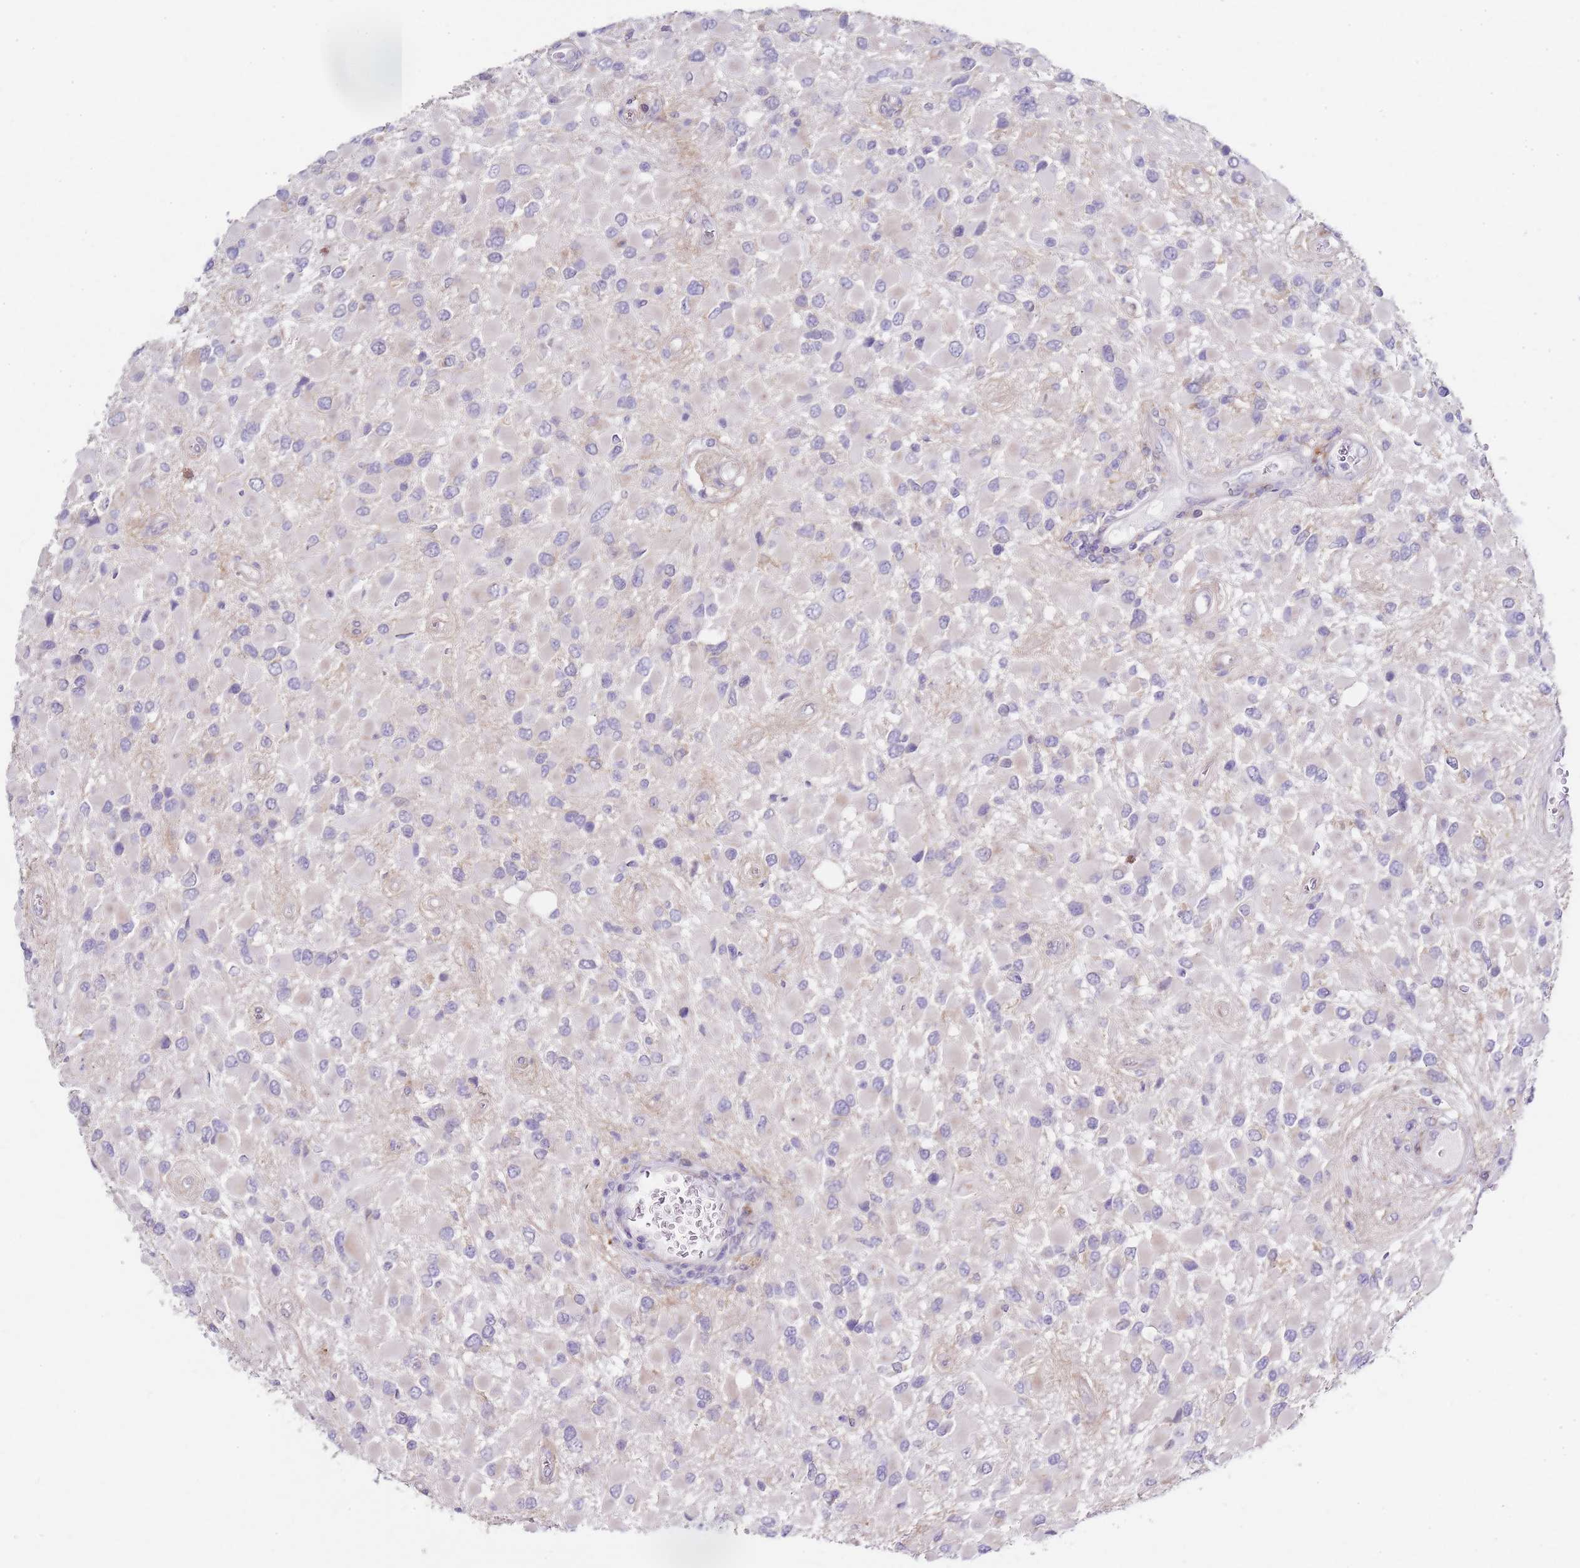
{"staining": {"intensity": "negative", "quantity": "none", "location": "none"}, "tissue": "glioma", "cell_type": "Tumor cells", "image_type": "cancer", "snomed": [{"axis": "morphology", "description": "Glioma, malignant, High grade"}, {"axis": "topography", "description": "Brain"}], "caption": "The immunohistochemistry micrograph has no significant expression in tumor cells of glioma tissue.", "gene": "TBC1D9", "patient": {"sex": "male", "age": 53}}